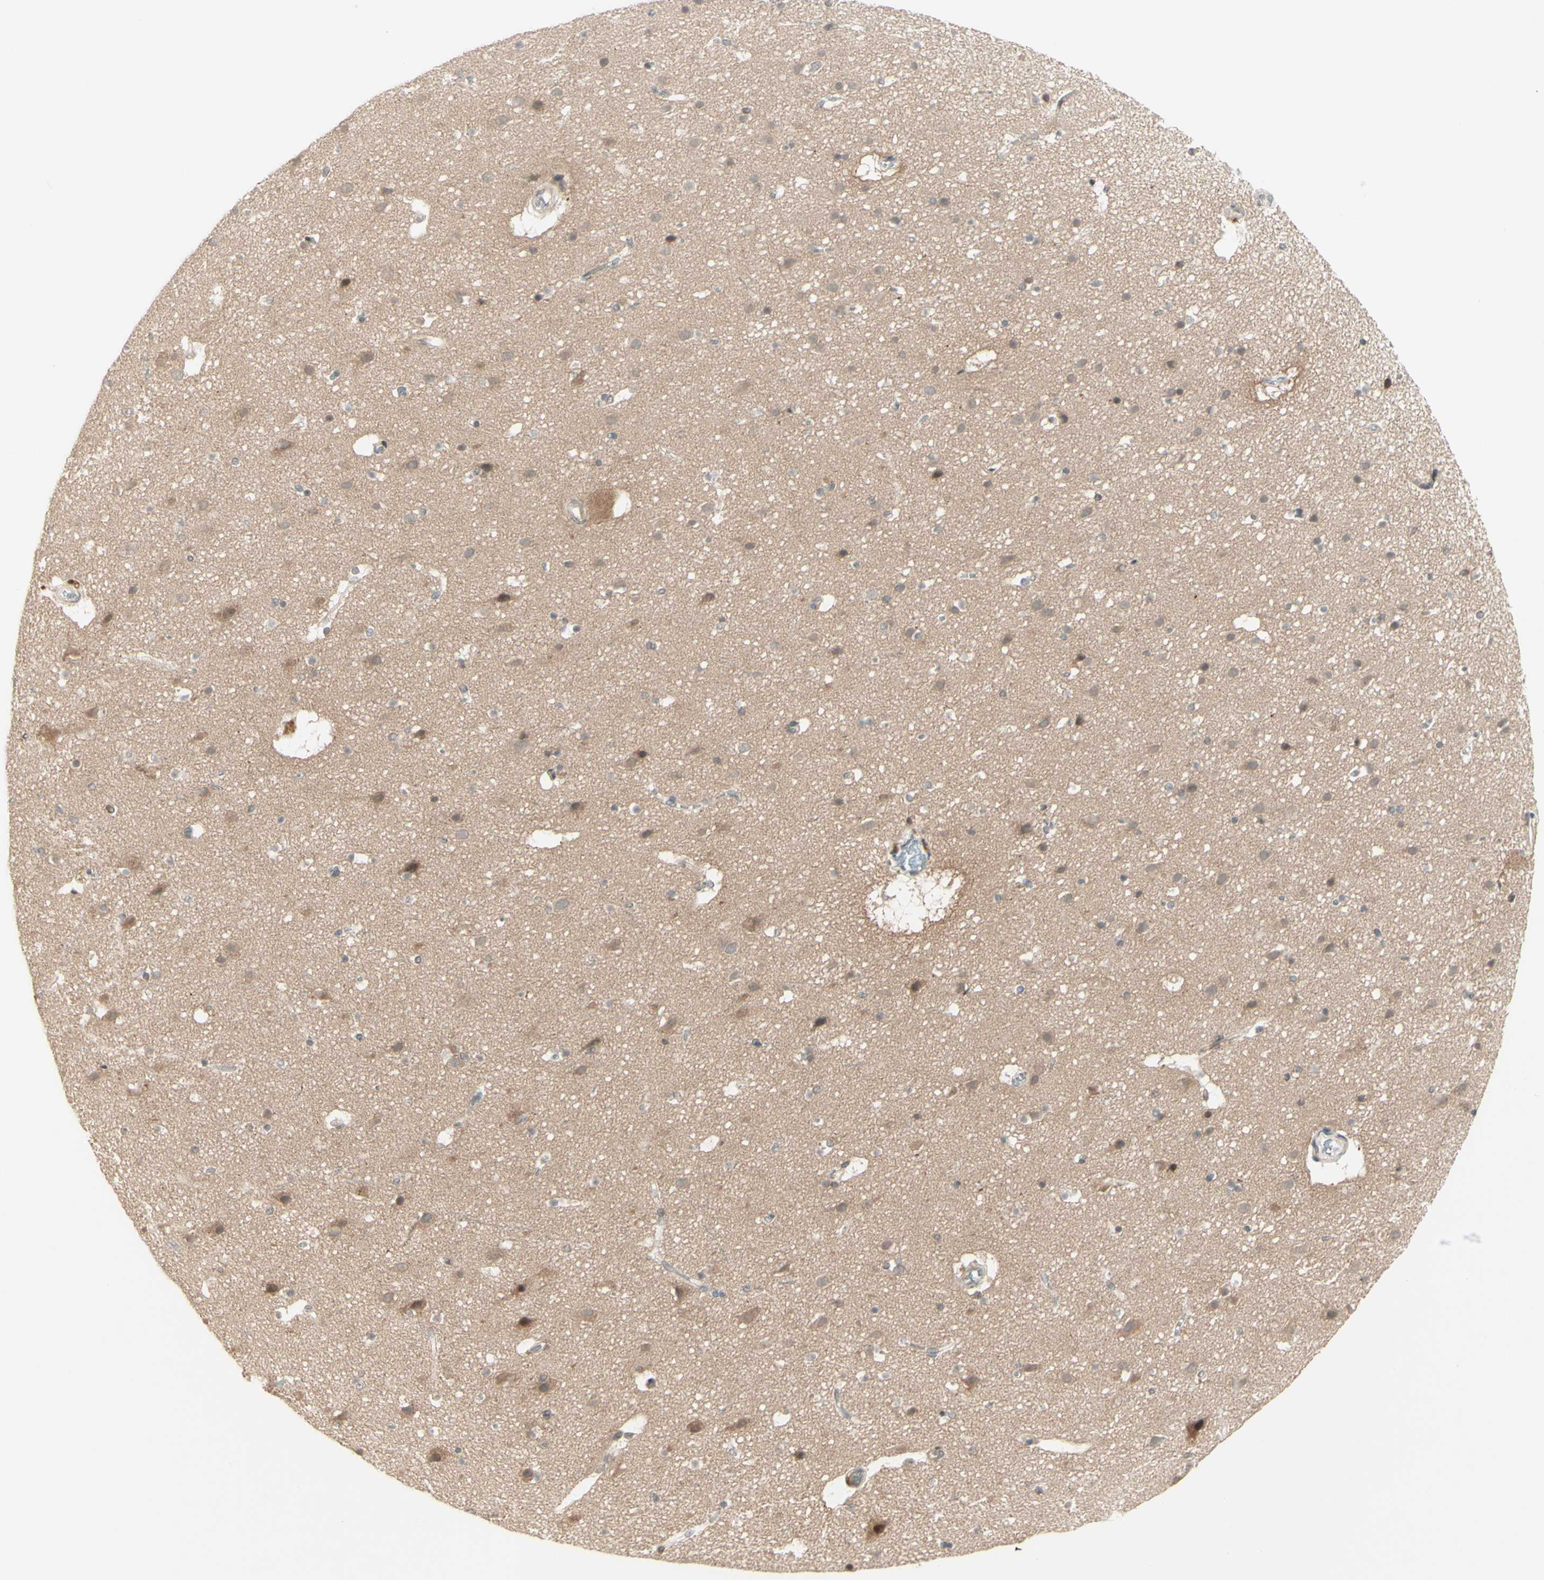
{"staining": {"intensity": "weak", "quantity": "<25%", "location": "cytoplasmic/membranous"}, "tissue": "cerebral cortex", "cell_type": "Endothelial cells", "image_type": "normal", "snomed": [{"axis": "morphology", "description": "Normal tissue, NOS"}, {"axis": "topography", "description": "Cerebral cortex"}], "caption": "Immunohistochemistry (IHC) photomicrograph of normal cerebral cortex: human cerebral cortex stained with DAB reveals no significant protein expression in endothelial cells.", "gene": "ZW10", "patient": {"sex": "male", "age": 45}}